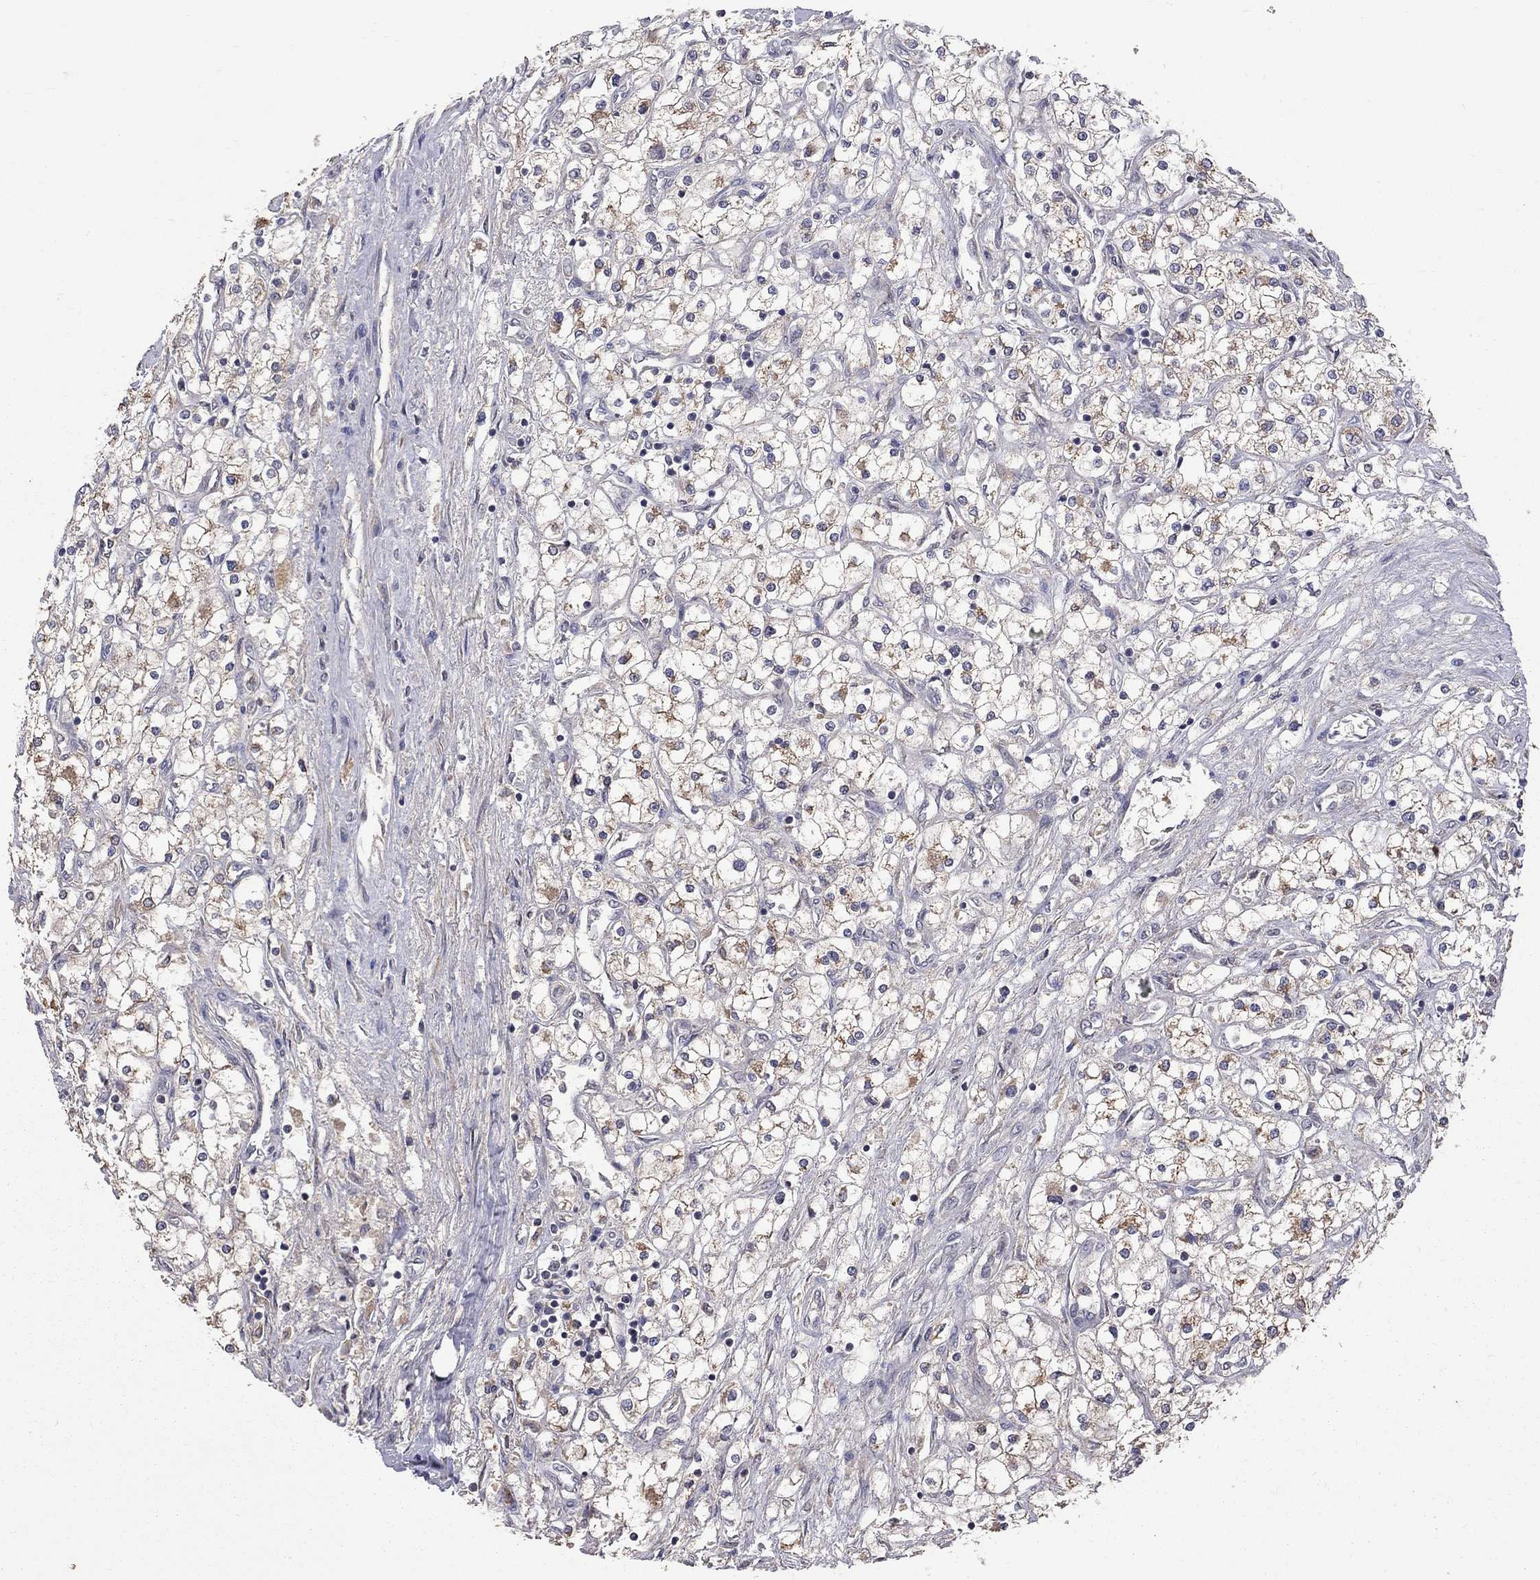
{"staining": {"intensity": "weak", "quantity": ">75%", "location": "cytoplasmic/membranous"}, "tissue": "renal cancer", "cell_type": "Tumor cells", "image_type": "cancer", "snomed": [{"axis": "morphology", "description": "Adenocarcinoma, NOS"}, {"axis": "topography", "description": "Kidney"}], "caption": "A high-resolution photomicrograph shows IHC staining of renal cancer, which reveals weak cytoplasmic/membranous staining in approximately >75% of tumor cells.", "gene": "HTR6", "patient": {"sex": "male", "age": 80}}